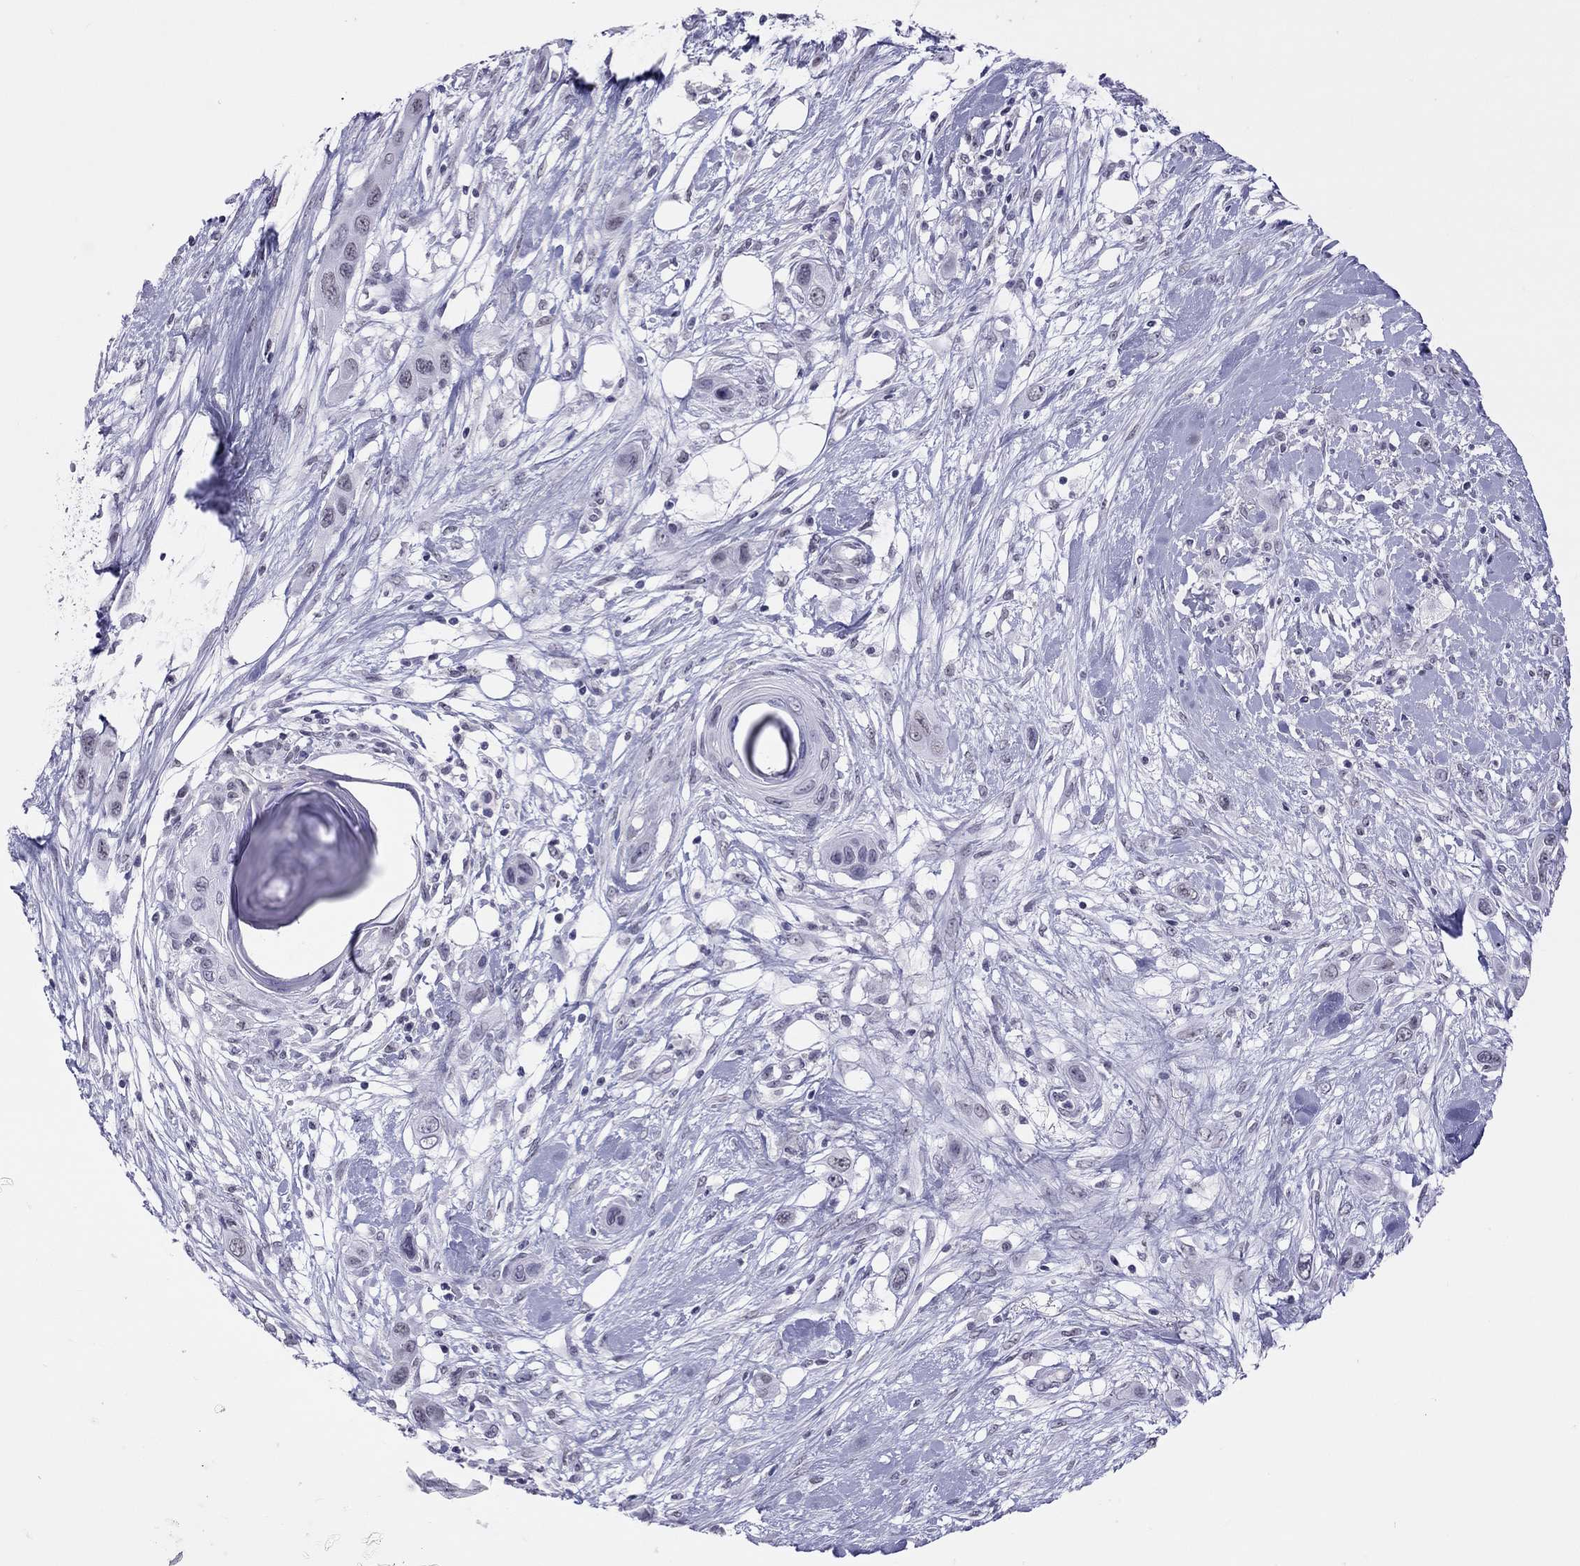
{"staining": {"intensity": "negative", "quantity": "none", "location": "none"}, "tissue": "skin cancer", "cell_type": "Tumor cells", "image_type": "cancer", "snomed": [{"axis": "morphology", "description": "Squamous cell carcinoma, NOS"}, {"axis": "topography", "description": "Skin"}], "caption": "This is a image of IHC staining of skin cancer (squamous cell carcinoma), which shows no staining in tumor cells.", "gene": "JHY", "patient": {"sex": "male", "age": 79}}